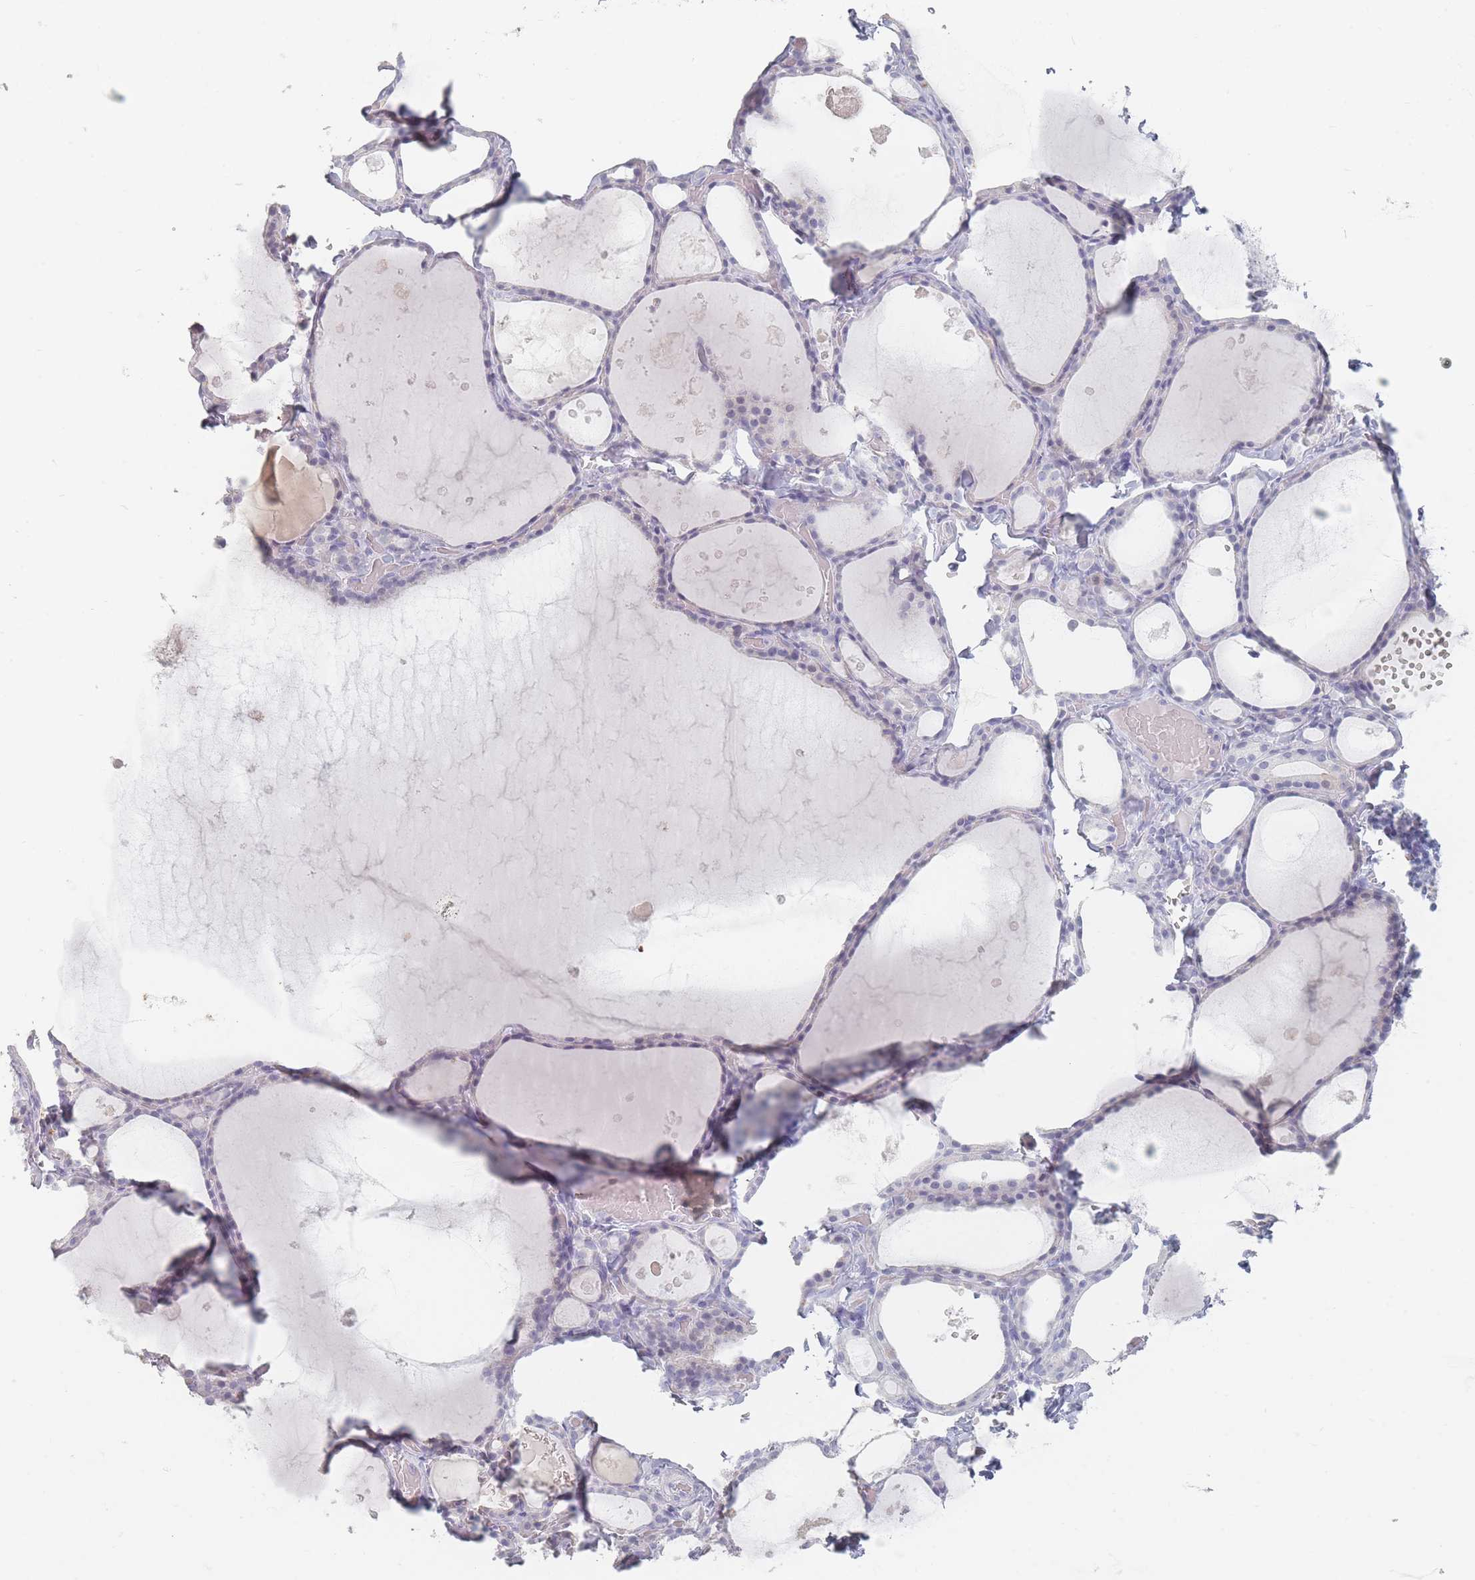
{"staining": {"intensity": "negative", "quantity": "none", "location": "none"}, "tissue": "thyroid gland", "cell_type": "Glandular cells", "image_type": "normal", "snomed": [{"axis": "morphology", "description": "Normal tissue, NOS"}, {"axis": "topography", "description": "Thyroid gland"}], "caption": "Glandular cells show no significant protein expression in unremarkable thyroid gland. Brightfield microscopy of IHC stained with DAB (3,3'-diaminobenzidine) (brown) and hematoxylin (blue), captured at high magnification.", "gene": "HELZ2", "patient": {"sex": "male", "age": 56}}